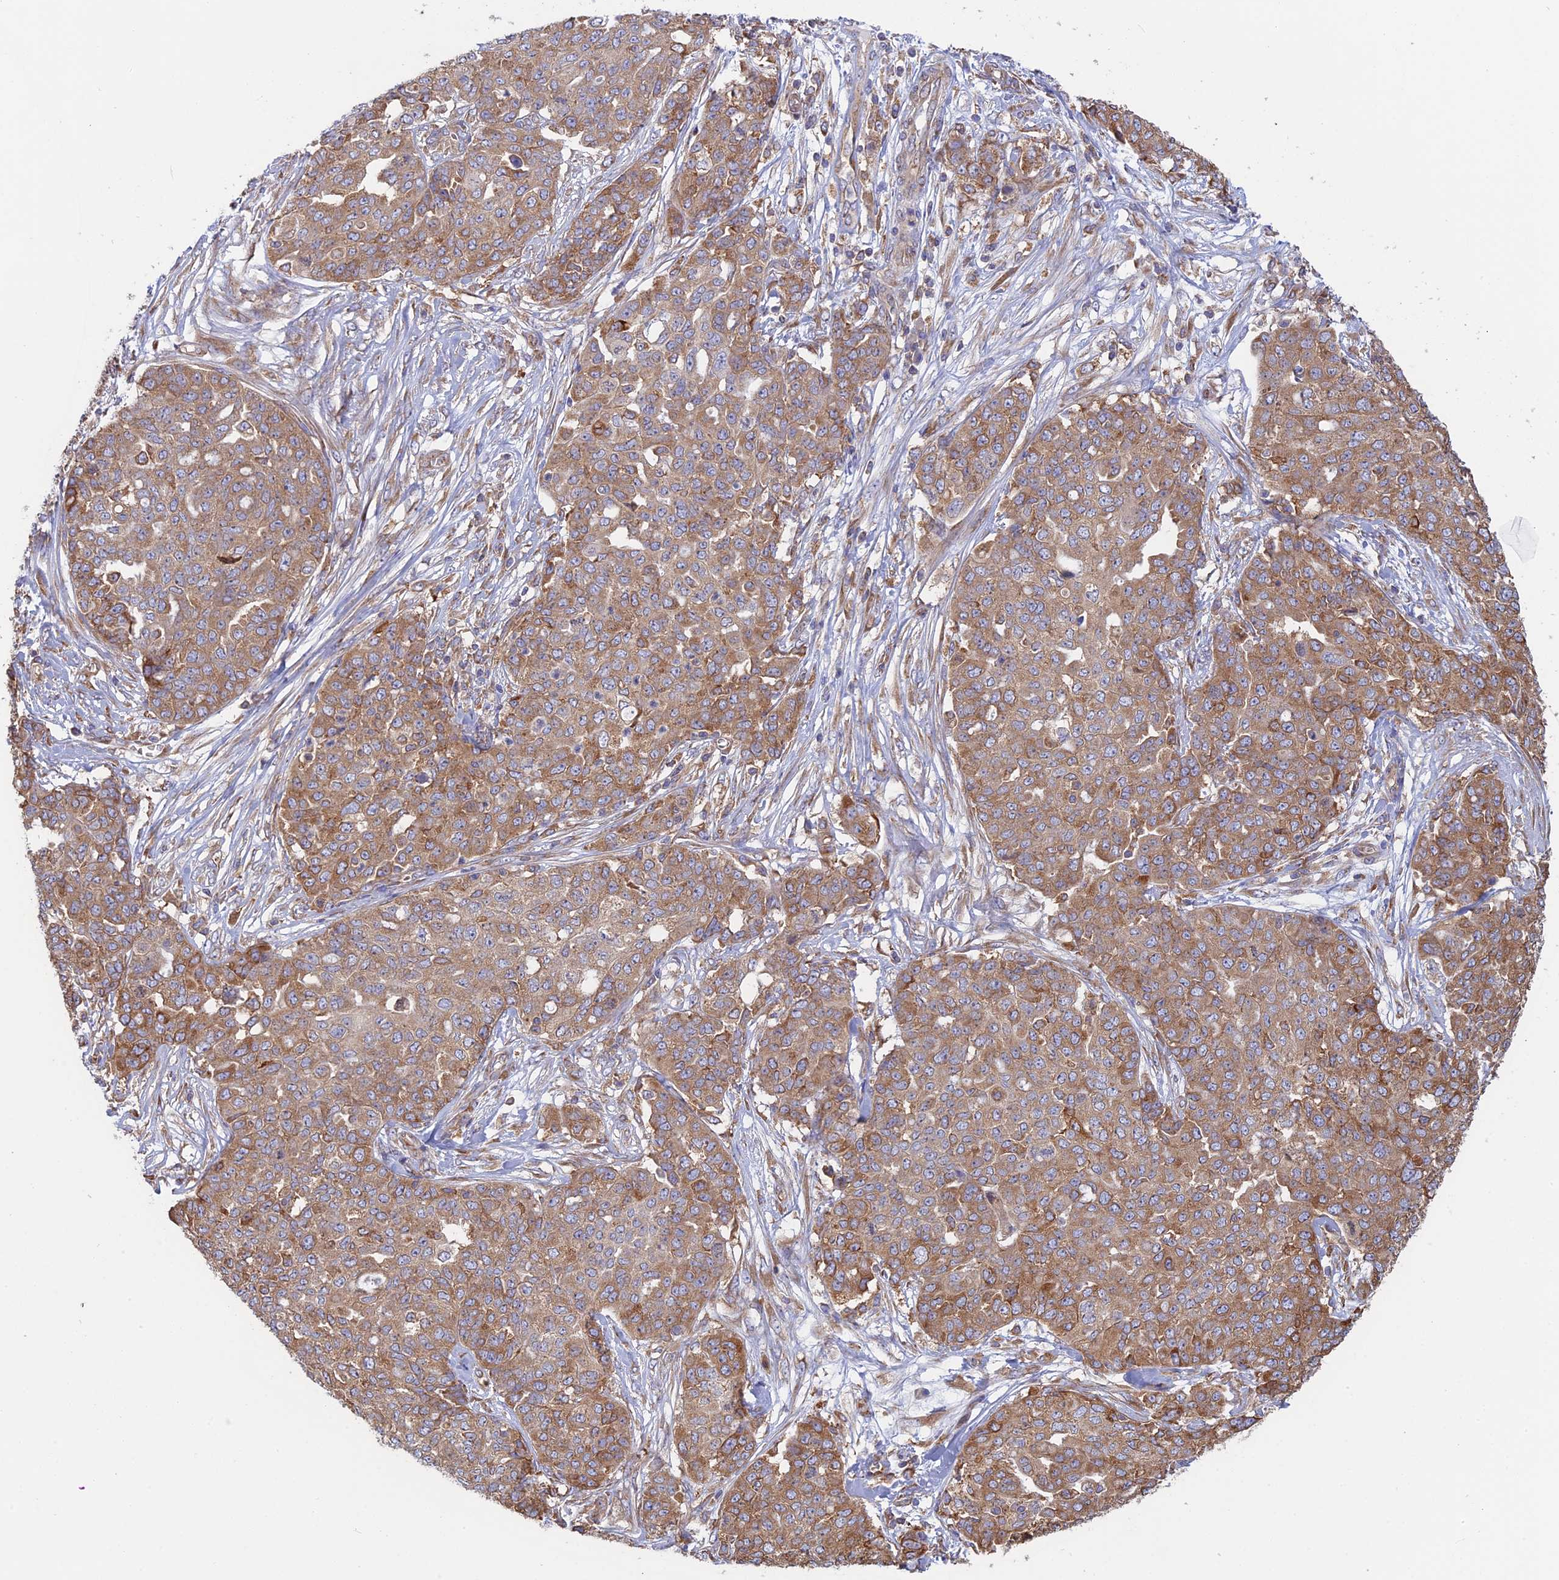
{"staining": {"intensity": "moderate", "quantity": ">75%", "location": "cytoplasmic/membranous"}, "tissue": "ovarian cancer", "cell_type": "Tumor cells", "image_type": "cancer", "snomed": [{"axis": "morphology", "description": "Cystadenocarcinoma, serous, NOS"}, {"axis": "topography", "description": "Soft tissue"}, {"axis": "topography", "description": "Ovary"}], "caption": "Brown immunohistochemical staining in ovarian cancer (serous cystadenocarcinoma) reveals moderate cytoplasmic/membranous staining in approximately >75% of tumor cells.", "gene": "GMIP", "patient": {"sex": "female", "age": 57}}